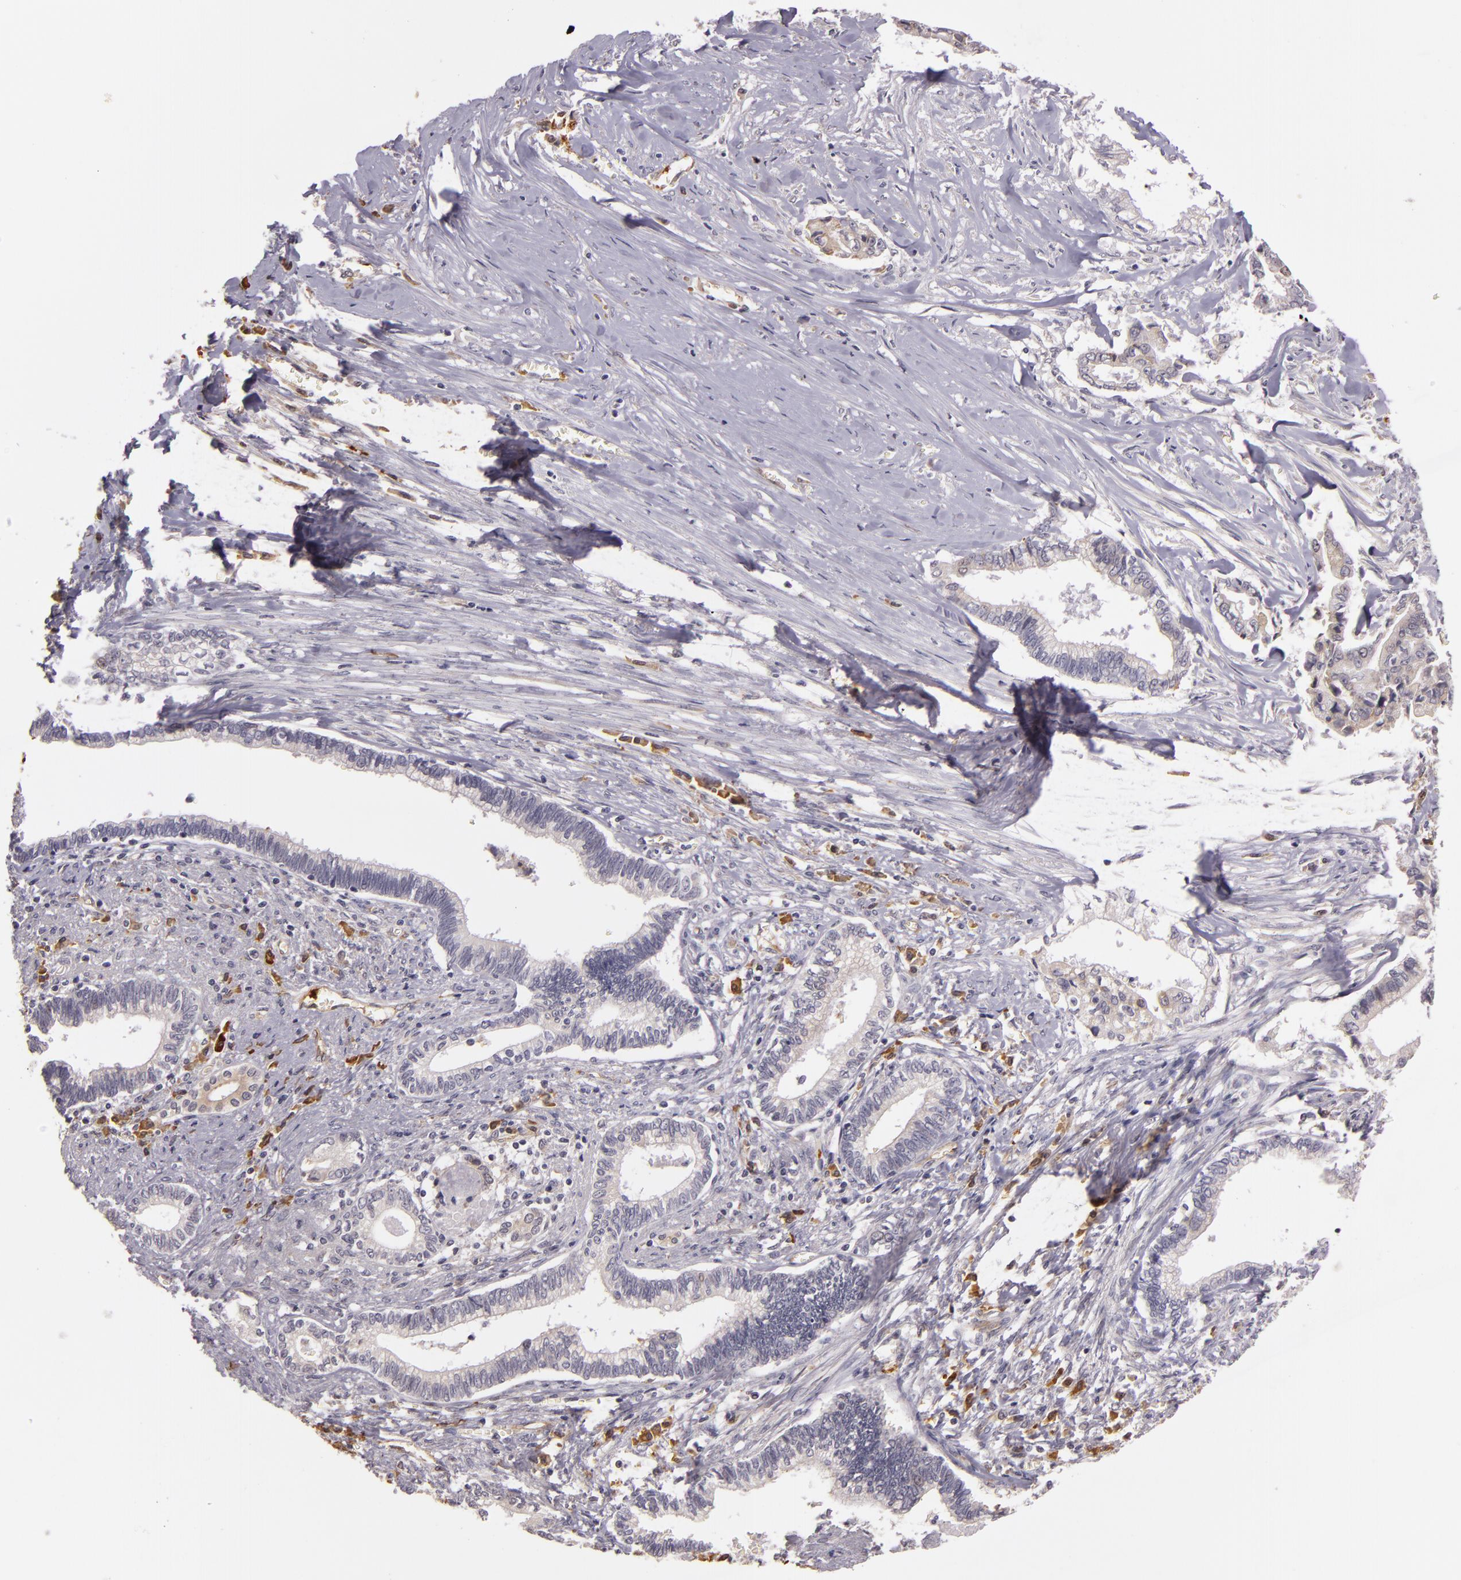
{"staining": {"intensity": "negative", "quantity": "none", "location": "none"}, "tissue": "liver cancer", "cell_type": "Tumor cells", "image_type": "cancer", "snomed": [{"axis": "morphology", "description": "Cholangiocarcinoma"}, {"axis": "topography", "description": "Liver"}], "caption": "Immunohistochemical staining of liver cancer displays no significant expression in tumor cells.", "gene": "SYTL4", "patient": {"sex": "male", "age": 57}}